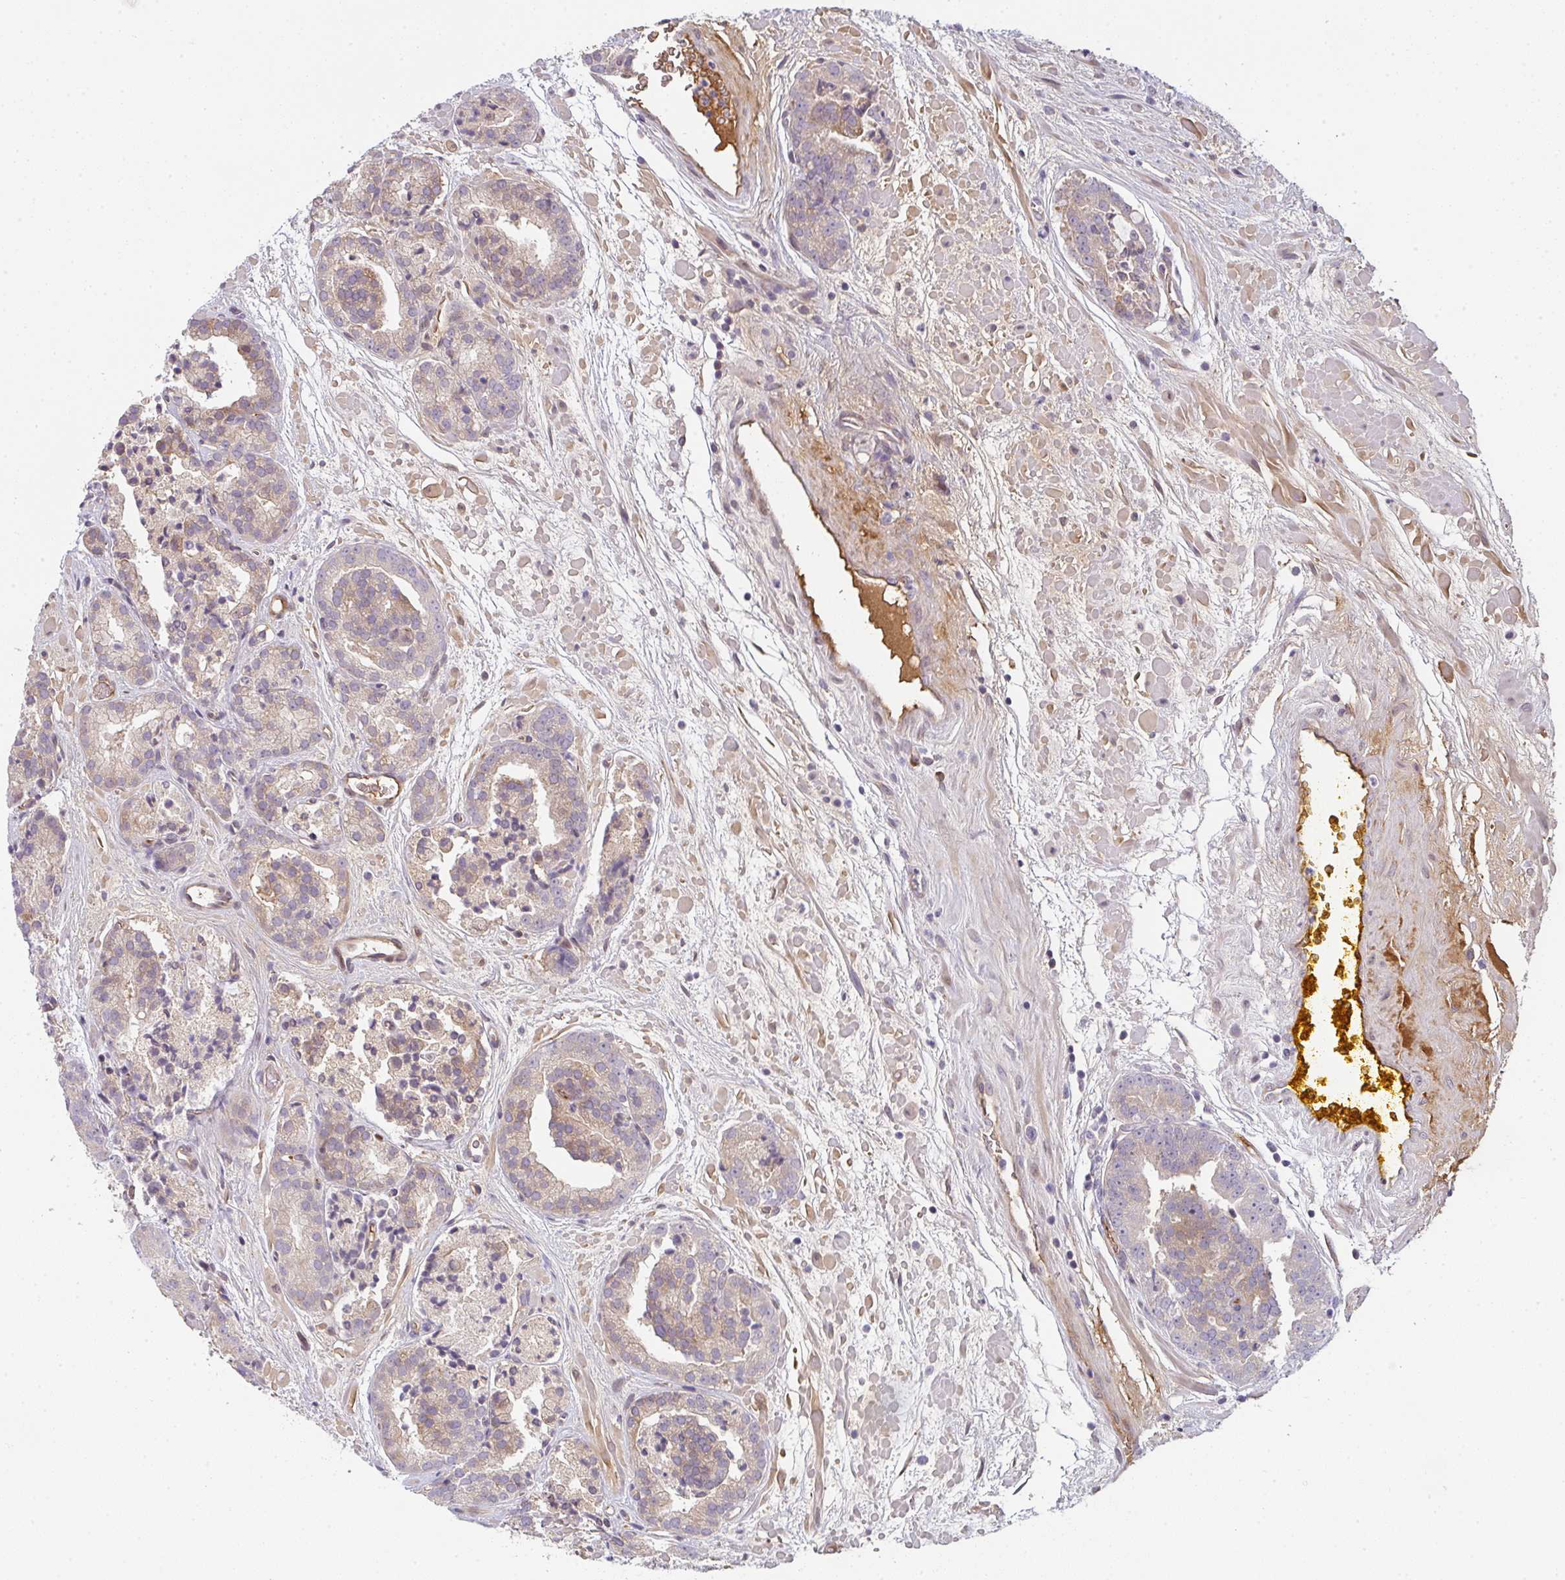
{"staining": {"intensity": "weak", "quantity": "25%-75%", "location": "cytoplasmic/membranous"}, "tissue": "prostate cancer", "cell_type": "Tumor cells", "image_type": "cancer", "snomed": [{"axis": "morphology", "description": "Adenocarcinoma, High grade"}, {"axis": "topography", "description": "Prostate"}], "caption": "Prostate cancer (adenocarcinoma (high-grade)) stained with DAB immunohistochemistry (IHC) demonstrates low levels of weak cytoplasmic/membranous positivity in about 25%-75% of tumor cells. (DAB (3,3'-diaminobenzidine) = brown stain, brightfield microscopy at high magnification).", "gene": "TNFRSF10A", "patient": {"sex": "male", "age": 66}}